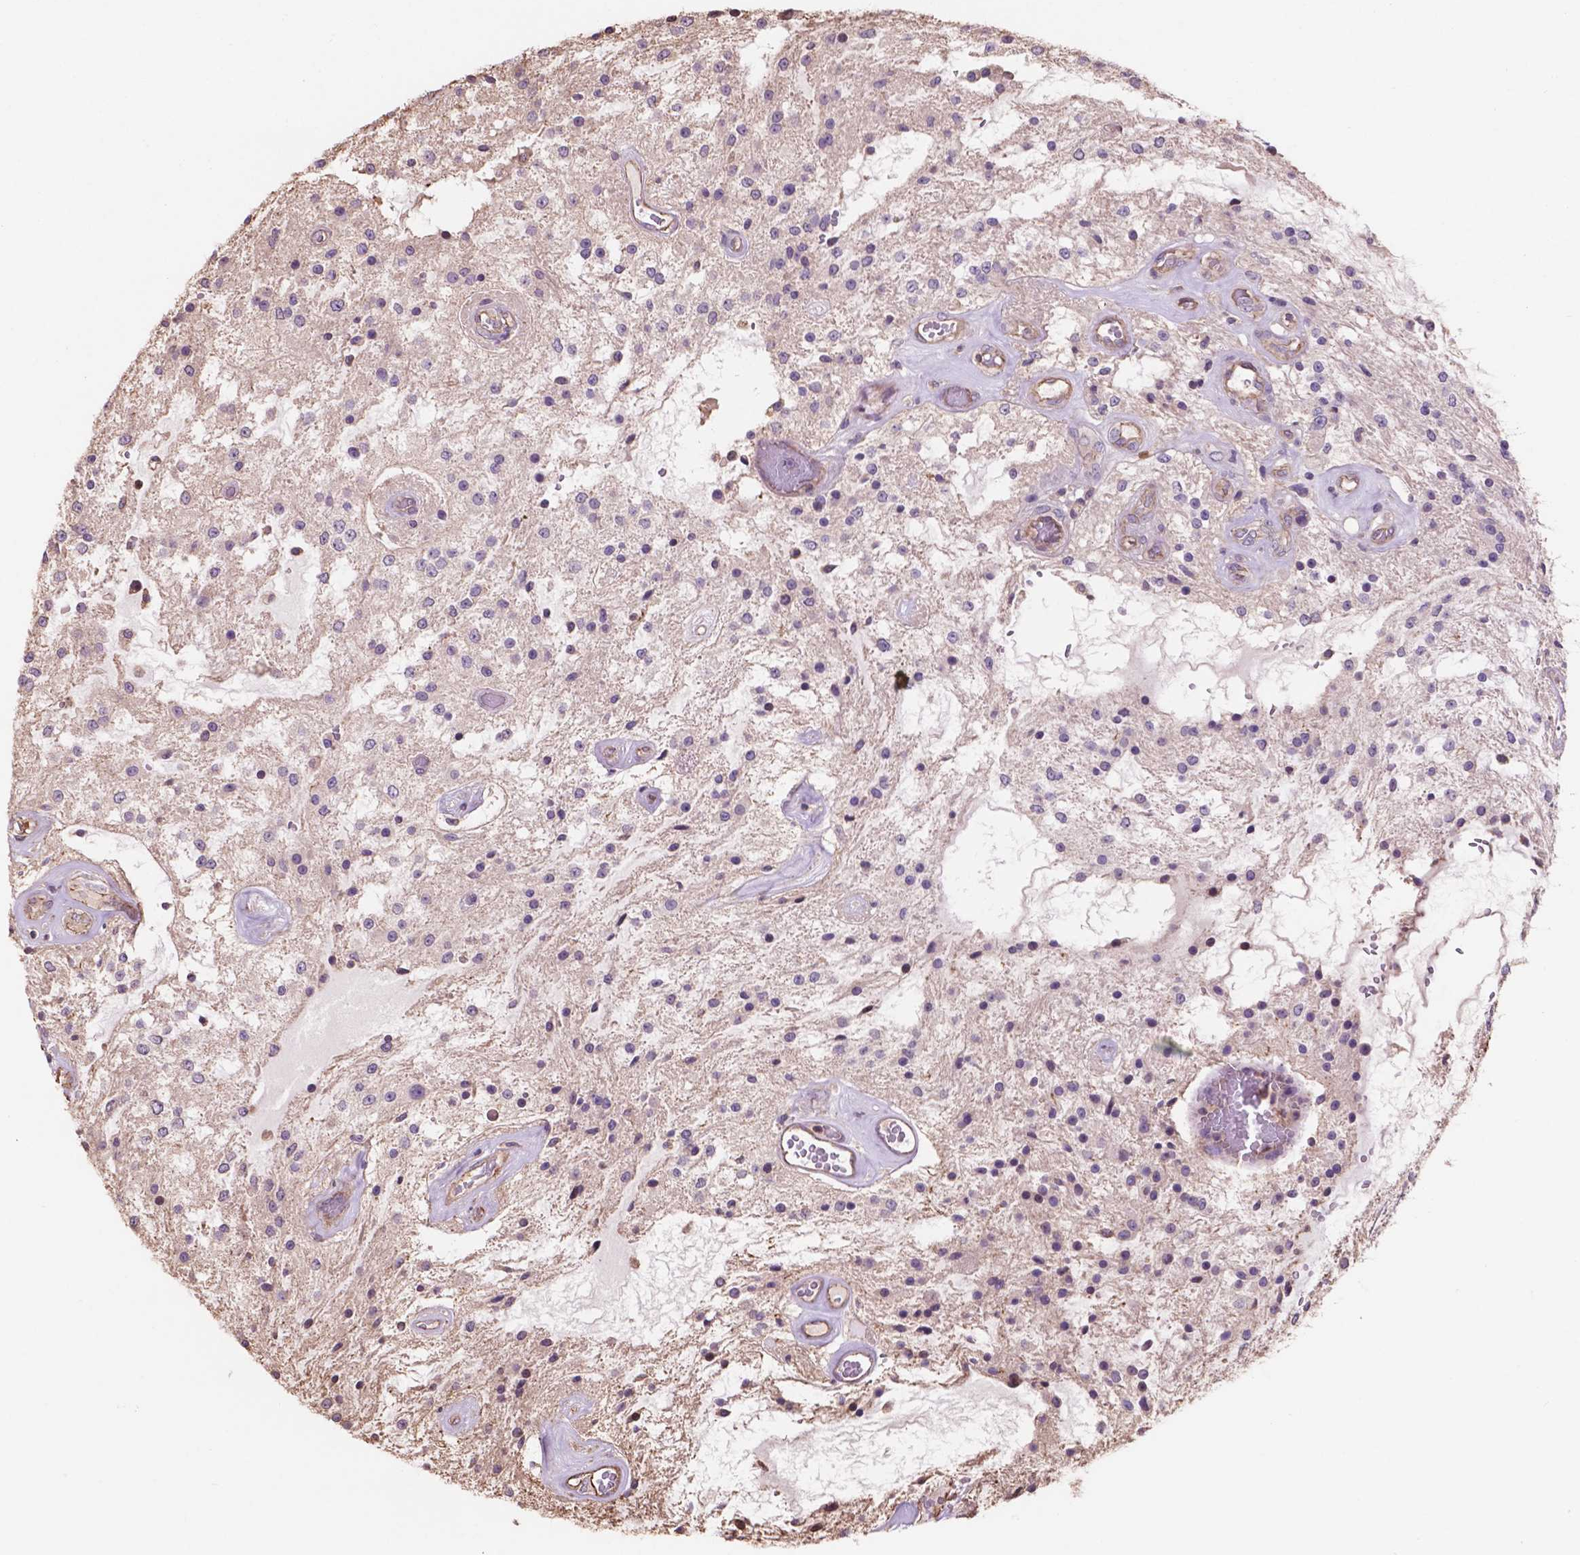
{"staining": {"intensity": "negative", "quantity": "none", "location": "none"}, "tissue": "glioma", "cell_type": "Tumor cells", "image_type": "cancer", "snomed": [{"axis": "morphology", "description": "Glioma, malignant, Low grade"}, {"axis": "topography", "description": "Cerebellum"}], "caption": "The micrograph exhibits no staining of tumor cells in glioma.", "gene": "NIPA2", "patient": {"sex": "female", "age": 14}}